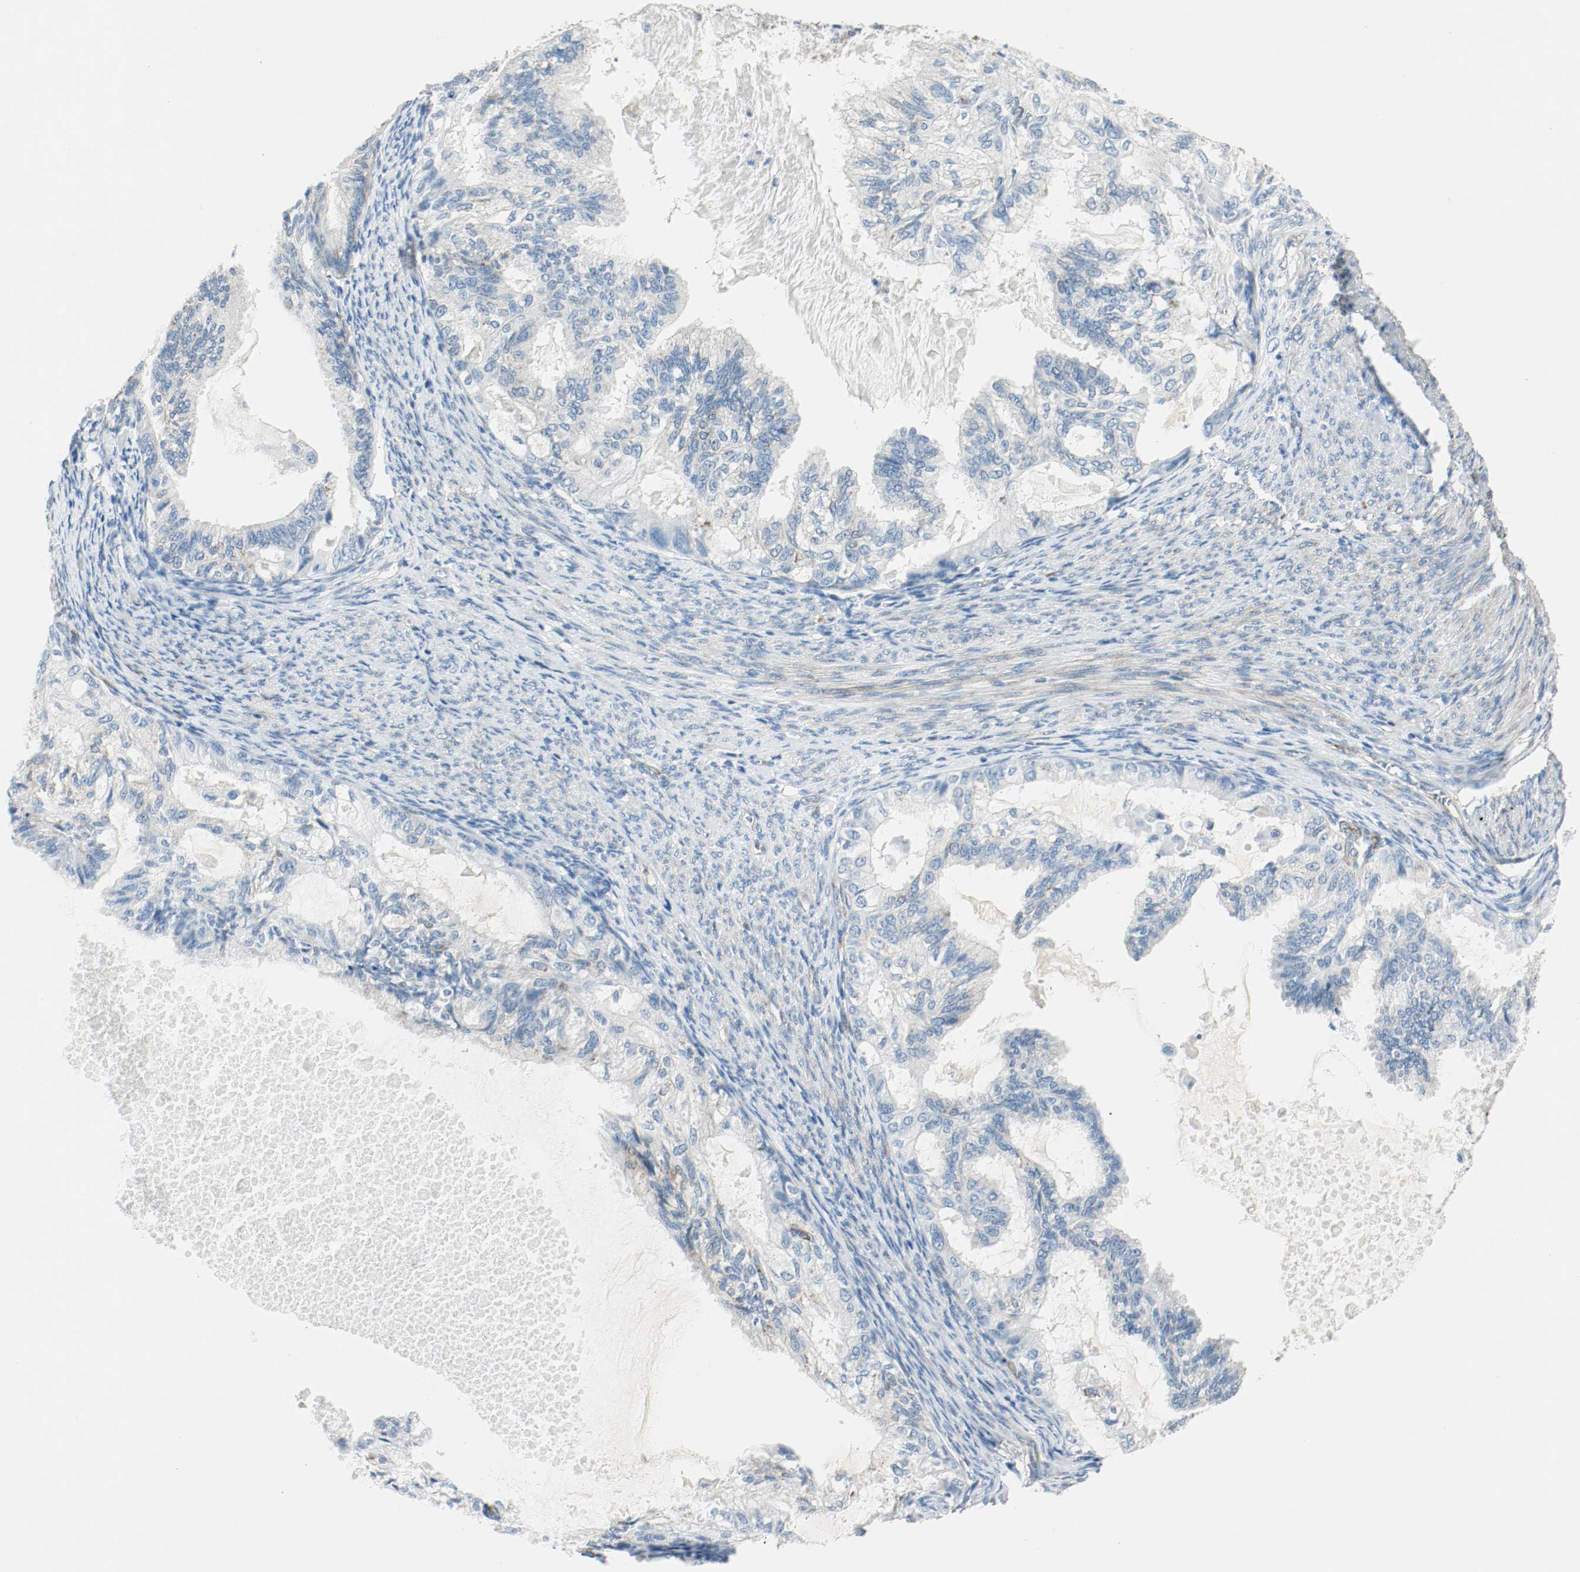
{"staining": {"intensity": "negative", "quantity": "none", "location": "none"}, "tissue": "cervical cancer", "cell_type": "Tumor cells", "image_type": "cancer", "snomed": [{"axis": "morphology", "description": "Normal tissue, NOS"}, {"axis": "morphology", "description": "Adenocarcinoma, NOS"}, {"axis": "topography", "description": "Cervix"}, {"axis": "topography", "description": "Endometrium"}], "caption": "Cervical cancer stained for a protein using immunohistochemistry (IHC) exhibits no expression tumor cells.", "gene": "LAMB1", "patient": {"sex": "female", "age": 86}}